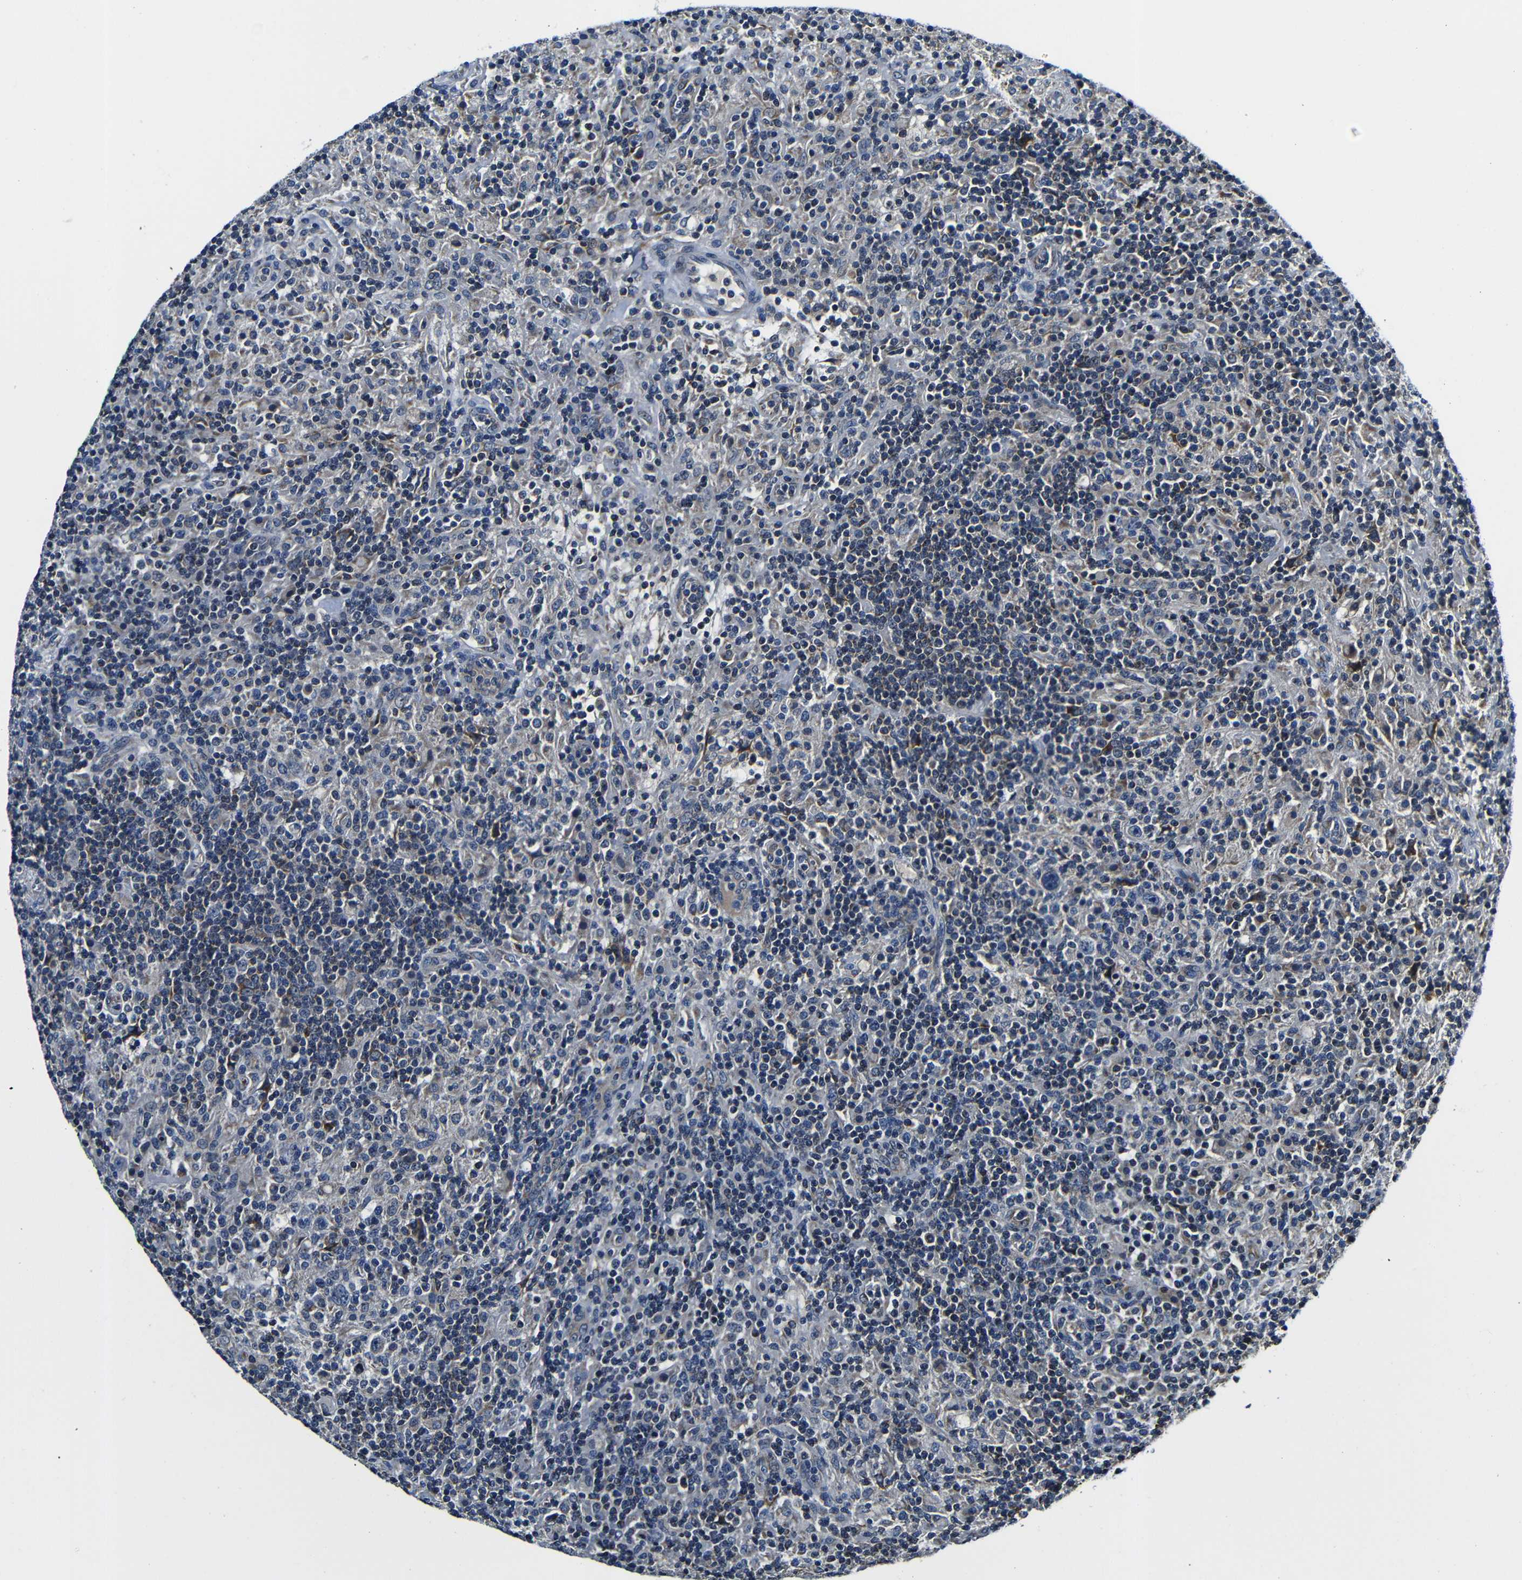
{"staining": {"intensity": "weak", "quantity": "<25%", "location": "cytoplasmic/membranous"}, "tissue": "lymphoma", "cell_type": "Tumor cells", "image_type": "cancer", "snomed": [{"axis": "morphology", "description": "Hodgkin's disease, NOS"}, {"axis": "topography", "description": "Lymph node"}], "caption": "Immunohistochemical staining of lymphoma displays no significant positivity in tumor cells.", "gene": "FKBP14", "patient": {"sex": "male", "age": 70}}